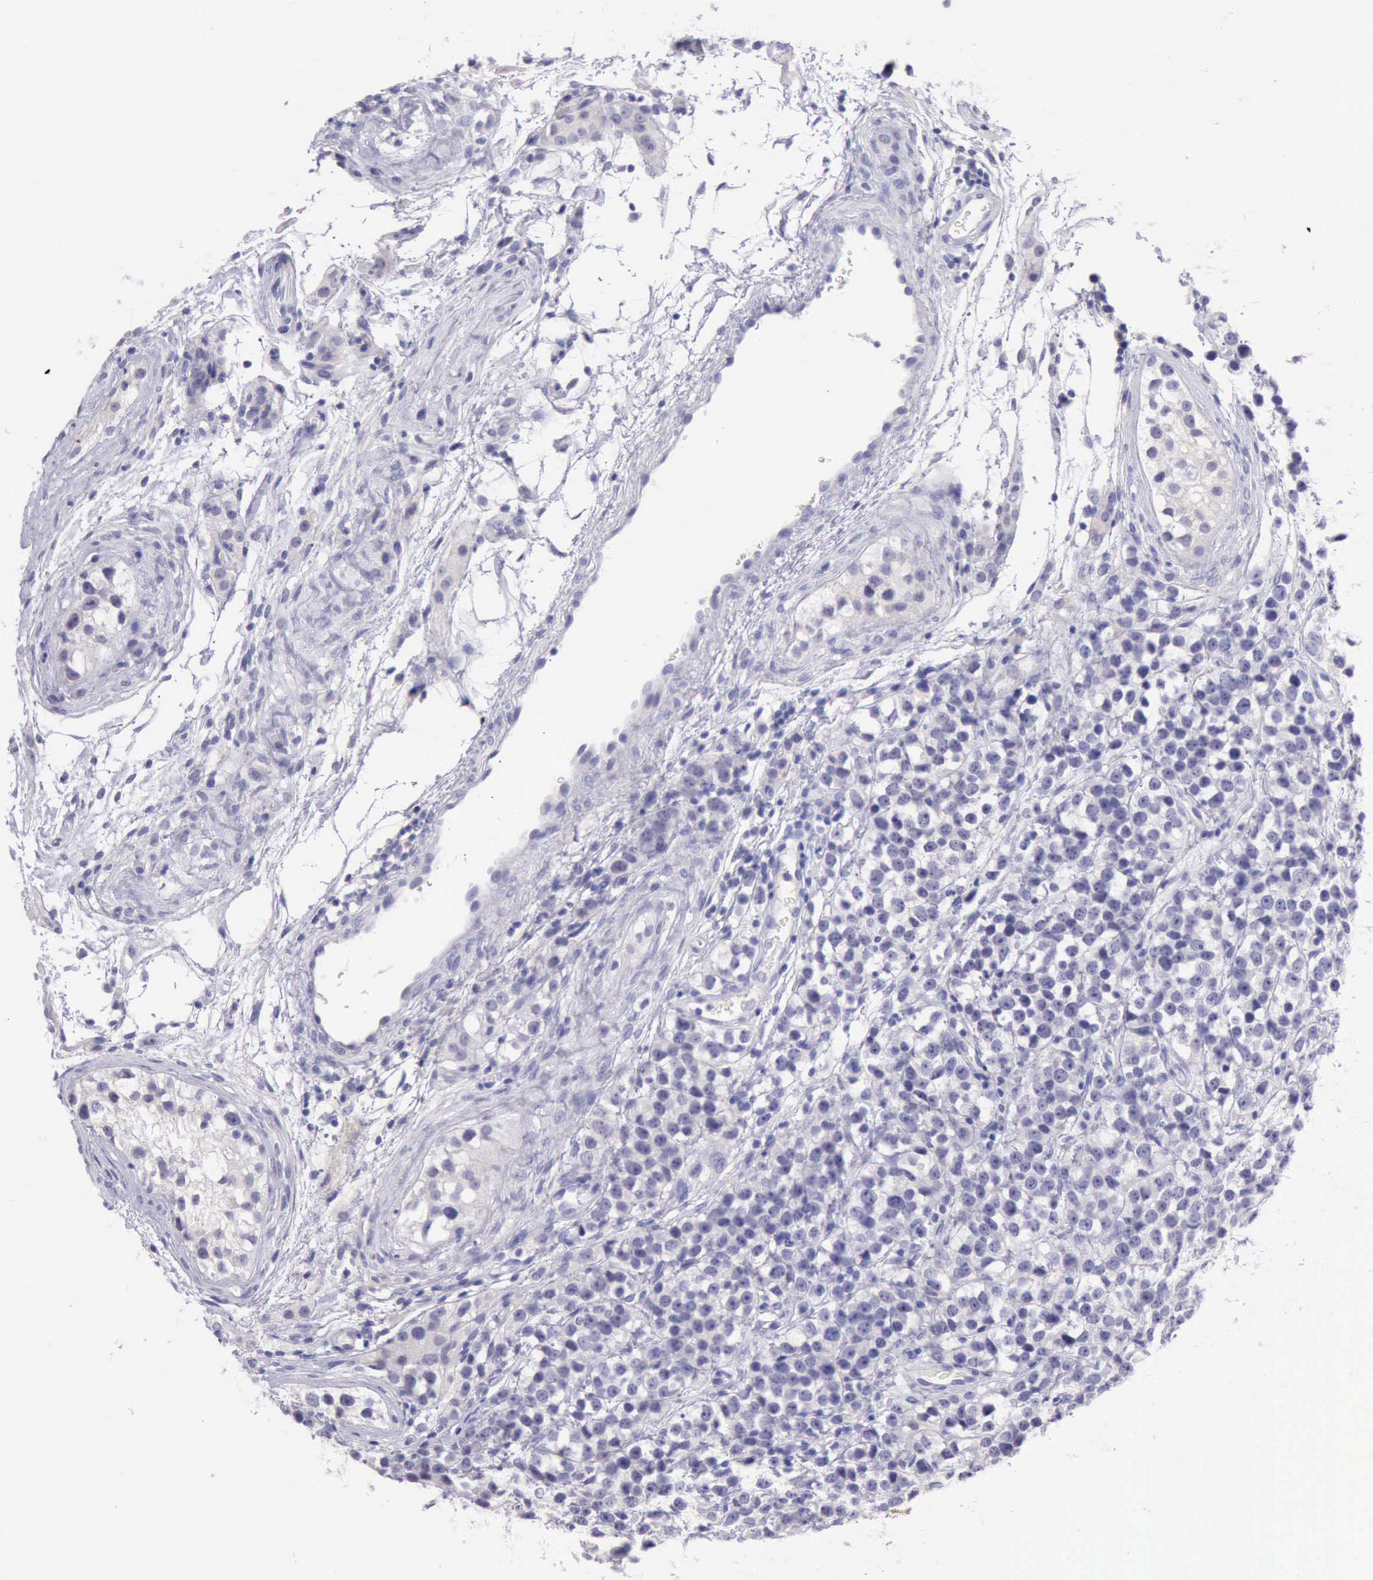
{"staining": {"intensity": "negative", "quantity": "none", "location": "none"}, "tissue": "testis cancer", "cell_type": "Tumor cells", "image_type": "cancer", "snomed": [{"axis": "morphology", "description": "Seminoma, NOS"}, {"axis": "topography", "description": "Testis"}], "caption": "IHC micrograph of neoplastic tissue: human testis seminoma stained with DAB (3,3'-diaminobenzidine) demonstrates no significant protein expression in tumor cells.", "gene": "LRFN5", "patient": {"sex": "male", "age": 25}}